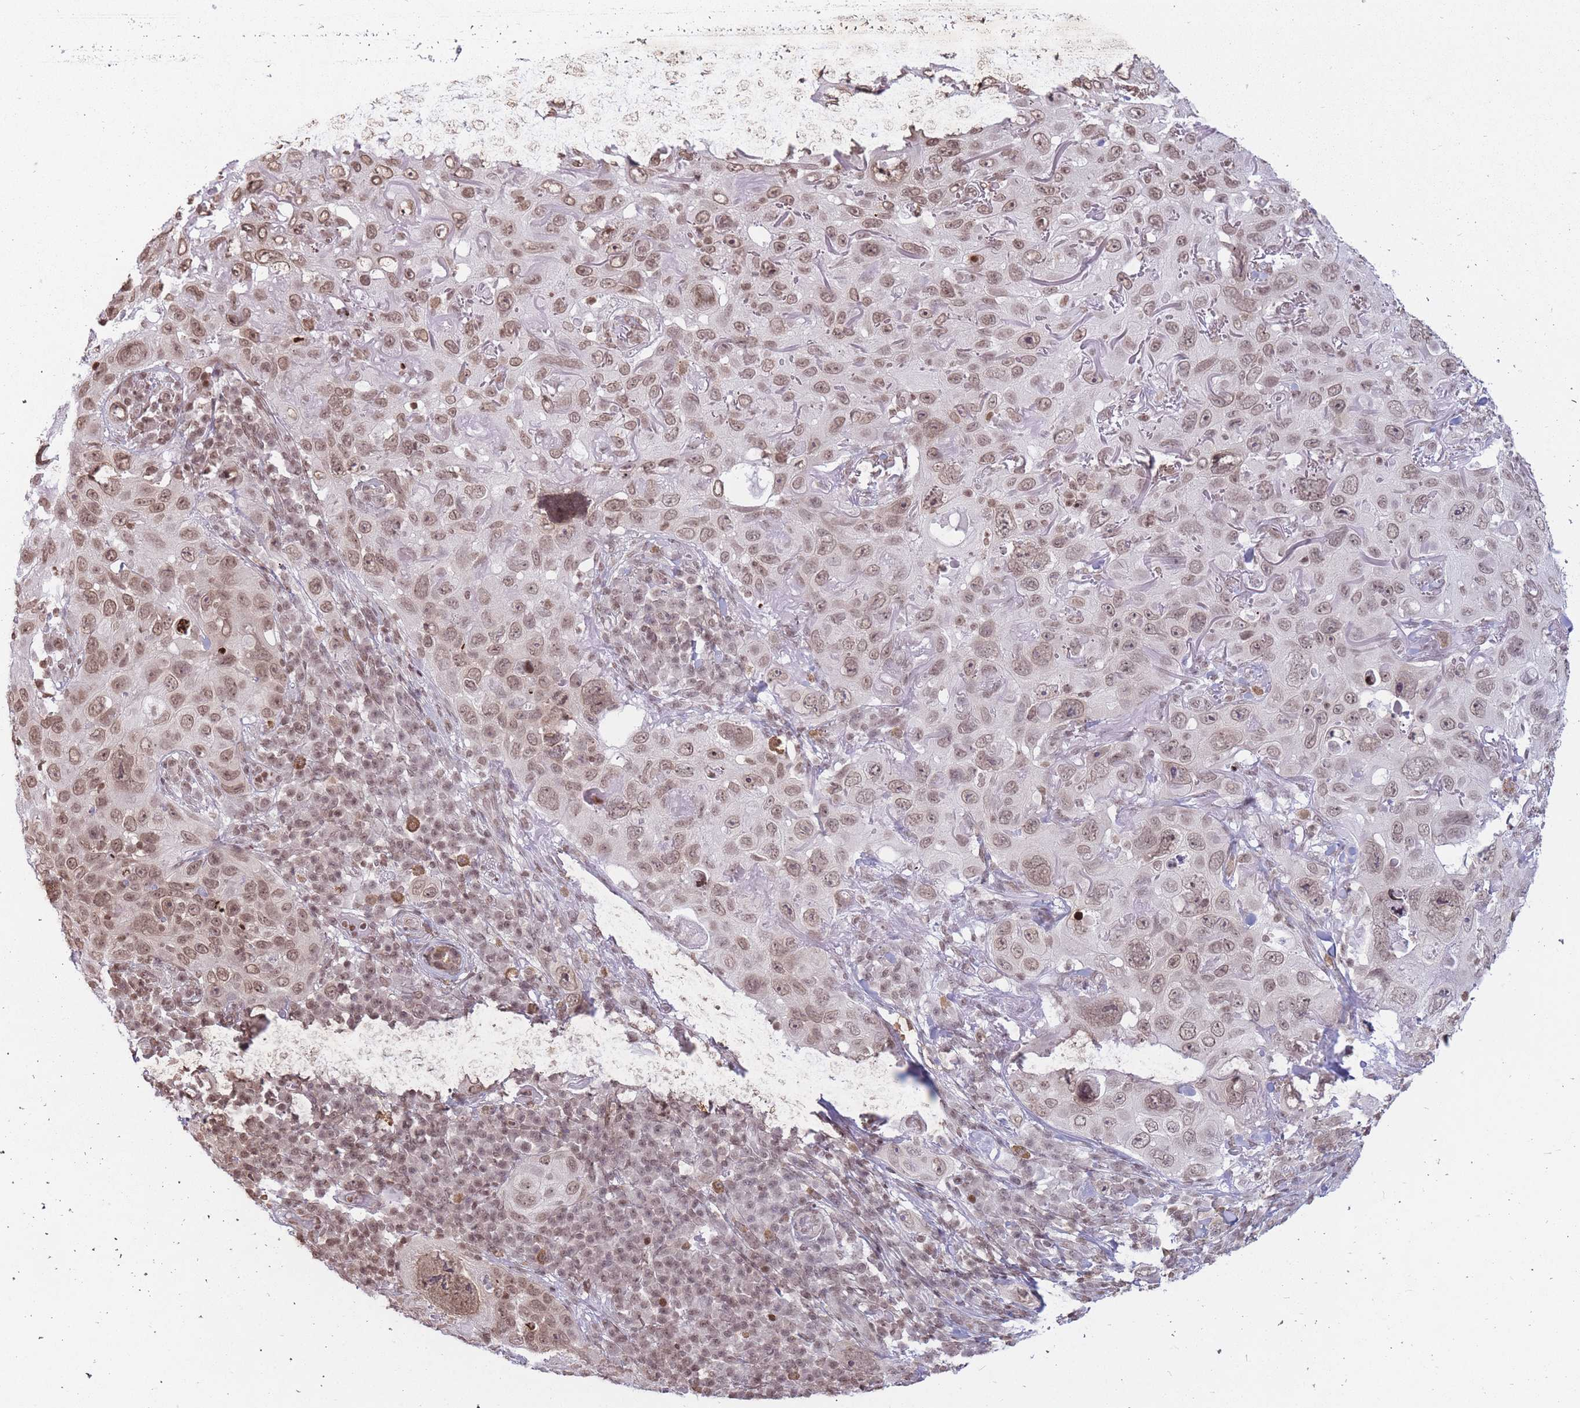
{"staining": {"intensity": "moderate", "quantity": ">75%", "location": "nuclear"}, "tissue": "skin cancer", "cell_type": "Tumor cells", "image_type": "cancer", "snomed": [{"axis": "morphology", "description": "Squamous cell carcinoma in situ, NOS"}, {"axis": "morphology", "description": "Squamous cell carcinoma, NOS"}, {"axis": "topography", "description": "Skin"}], "caption": "High-magnification brightfield microscopy of skin cancer (squamous cell carcinoma) stained with DAB (3,3'-diaminobenzidine) (brown) and counterstained with hematoxylin (blue). tumor cells exhibit moderate nuclear staining is seen in about>75% of cells.", "gene": "SHISAL1", "patient": {"sex": "male", "age": 93}}